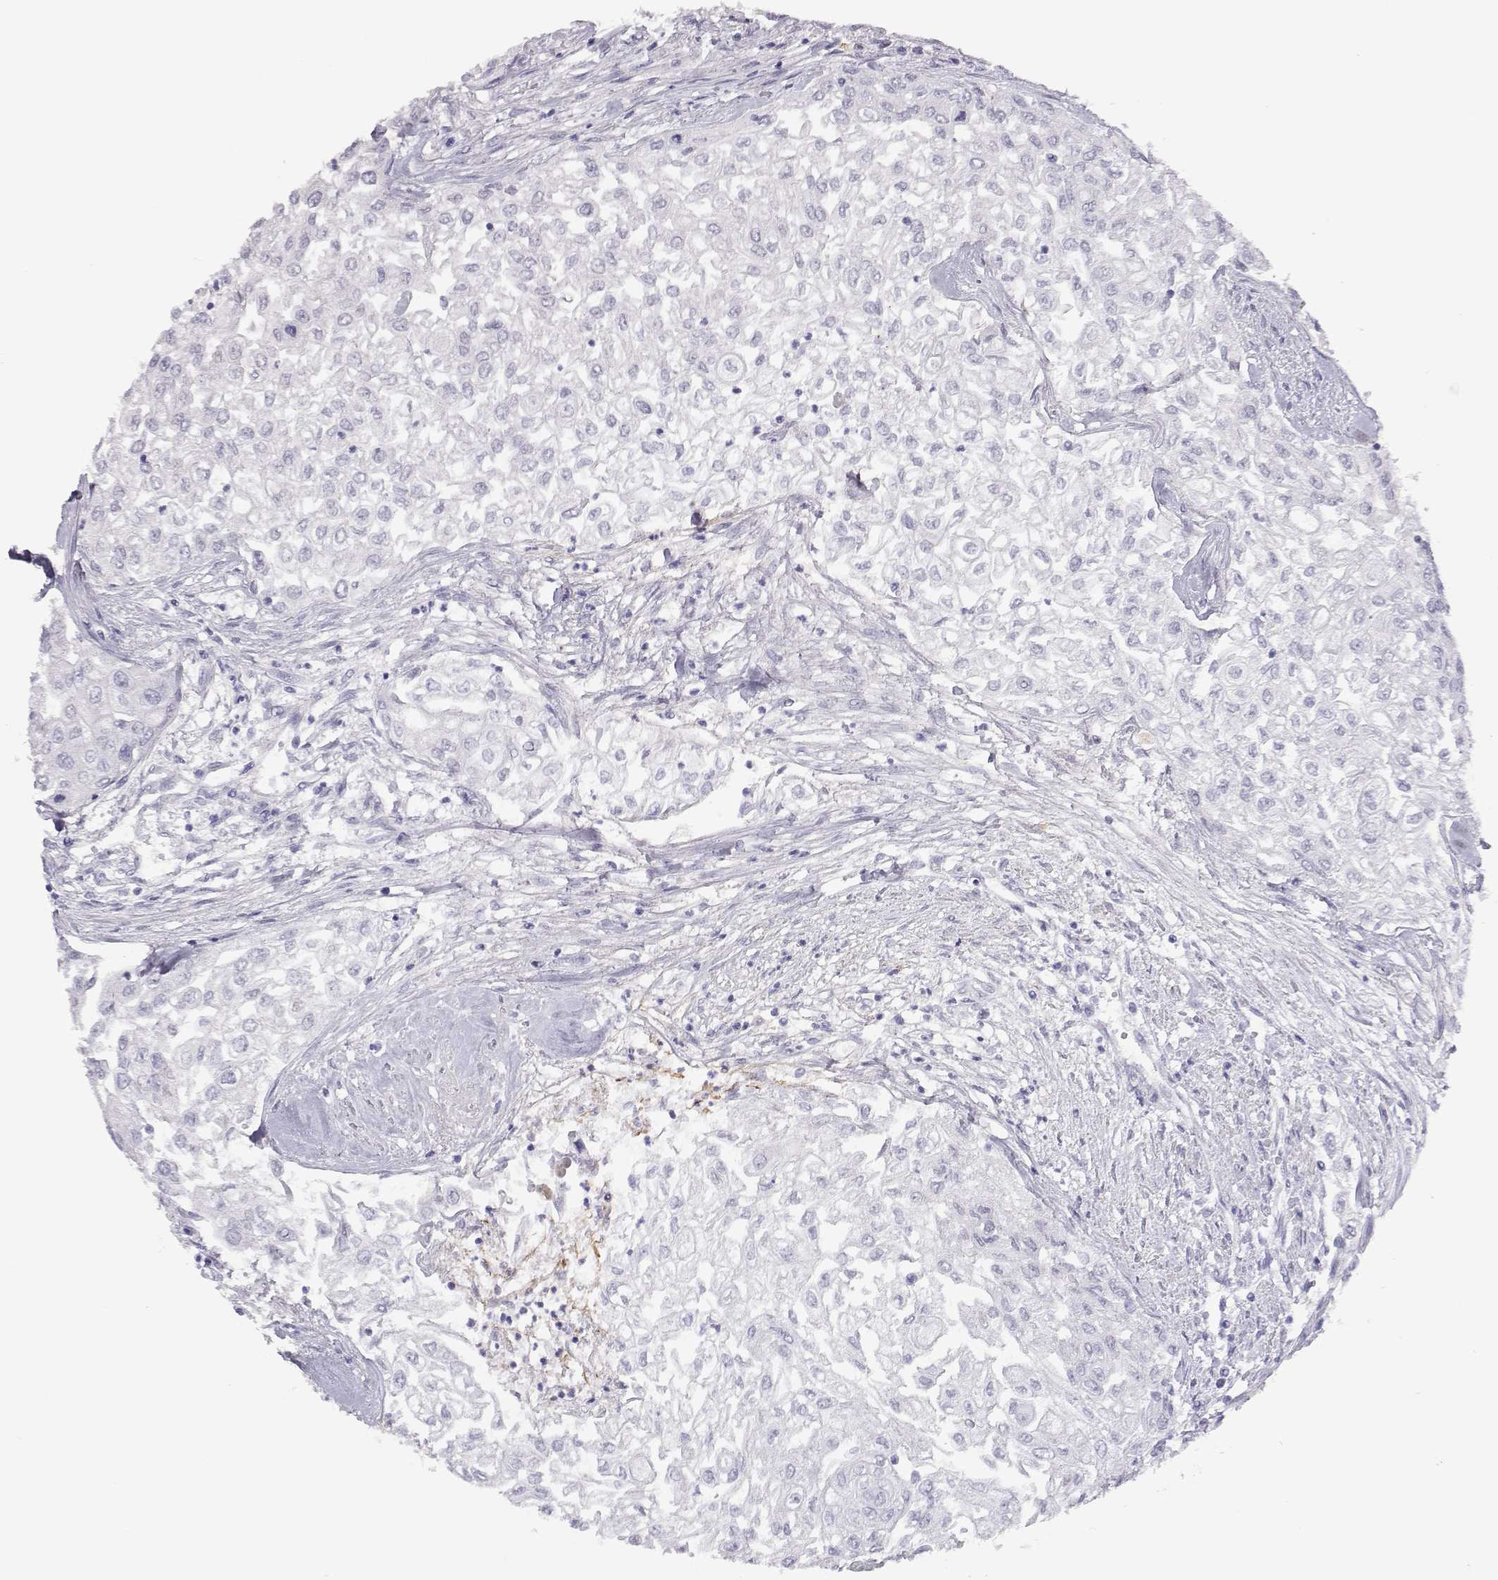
{"staining": {"intensity": "negative", "quantity": "none", "location": "none"}, "tissue": "urothelial cancer", "cell_type": "Tumor cells", "image_type": "cancer", "snomed": [{"axis": "morphology", "description": "Urothelial carcinoma, High grade"}, {"axis": "topography", "description": "Urinary bladder"}], "caption": "This is an immunohistochemistry histopathology image of urothelial cancer. There is no expression in tumor cells.", "gene": "PMCH", "patient": {"sex": "male", "age": 62}}